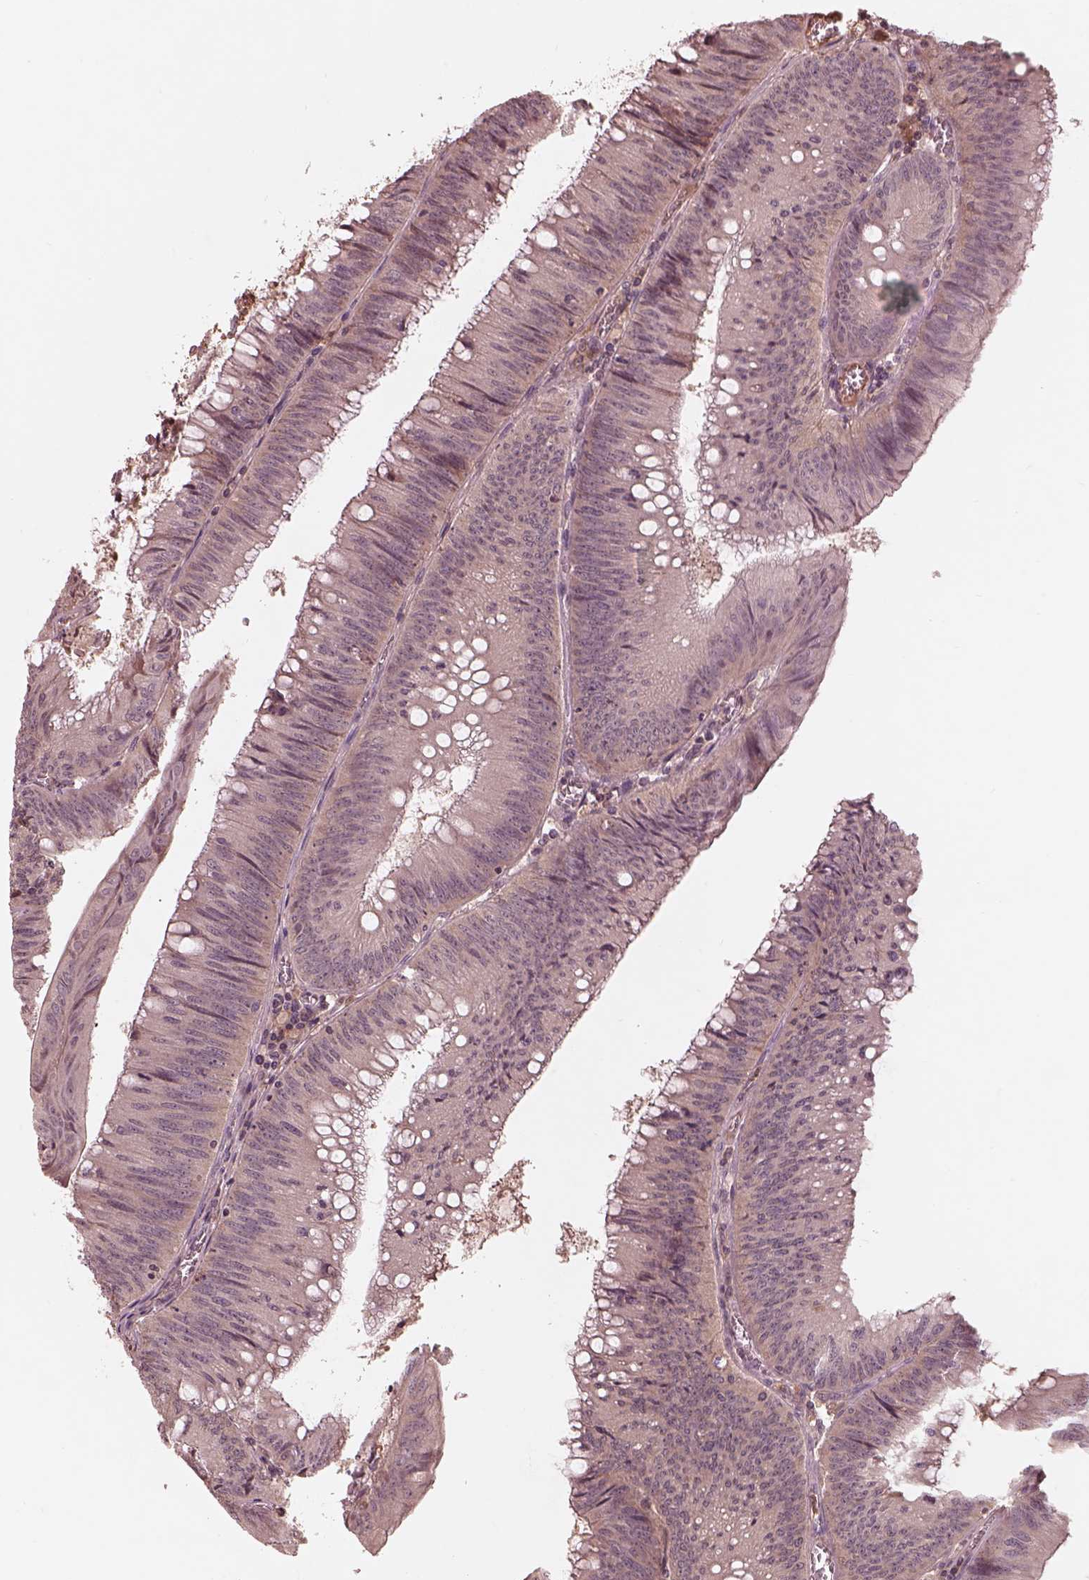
{"staining": {"intensity": "negative", "quantity": "none", "location": "none"}, "tissue": "colorectal cancer", "cell_type": "Tumor cells", "image_type": "cancer", "snomed": [{"axis": "morphology", "description": "Adenocarcinoma, NOS"}, {"axis": "topography", "description": "Rectum"}], "caption": "IHC image of adenocarcinoma (colorectal) stained for a protein (brown), which reveals no expression in tumor cells.", "gene": "TF", "patient": {"sex": "female", "age": 72}}